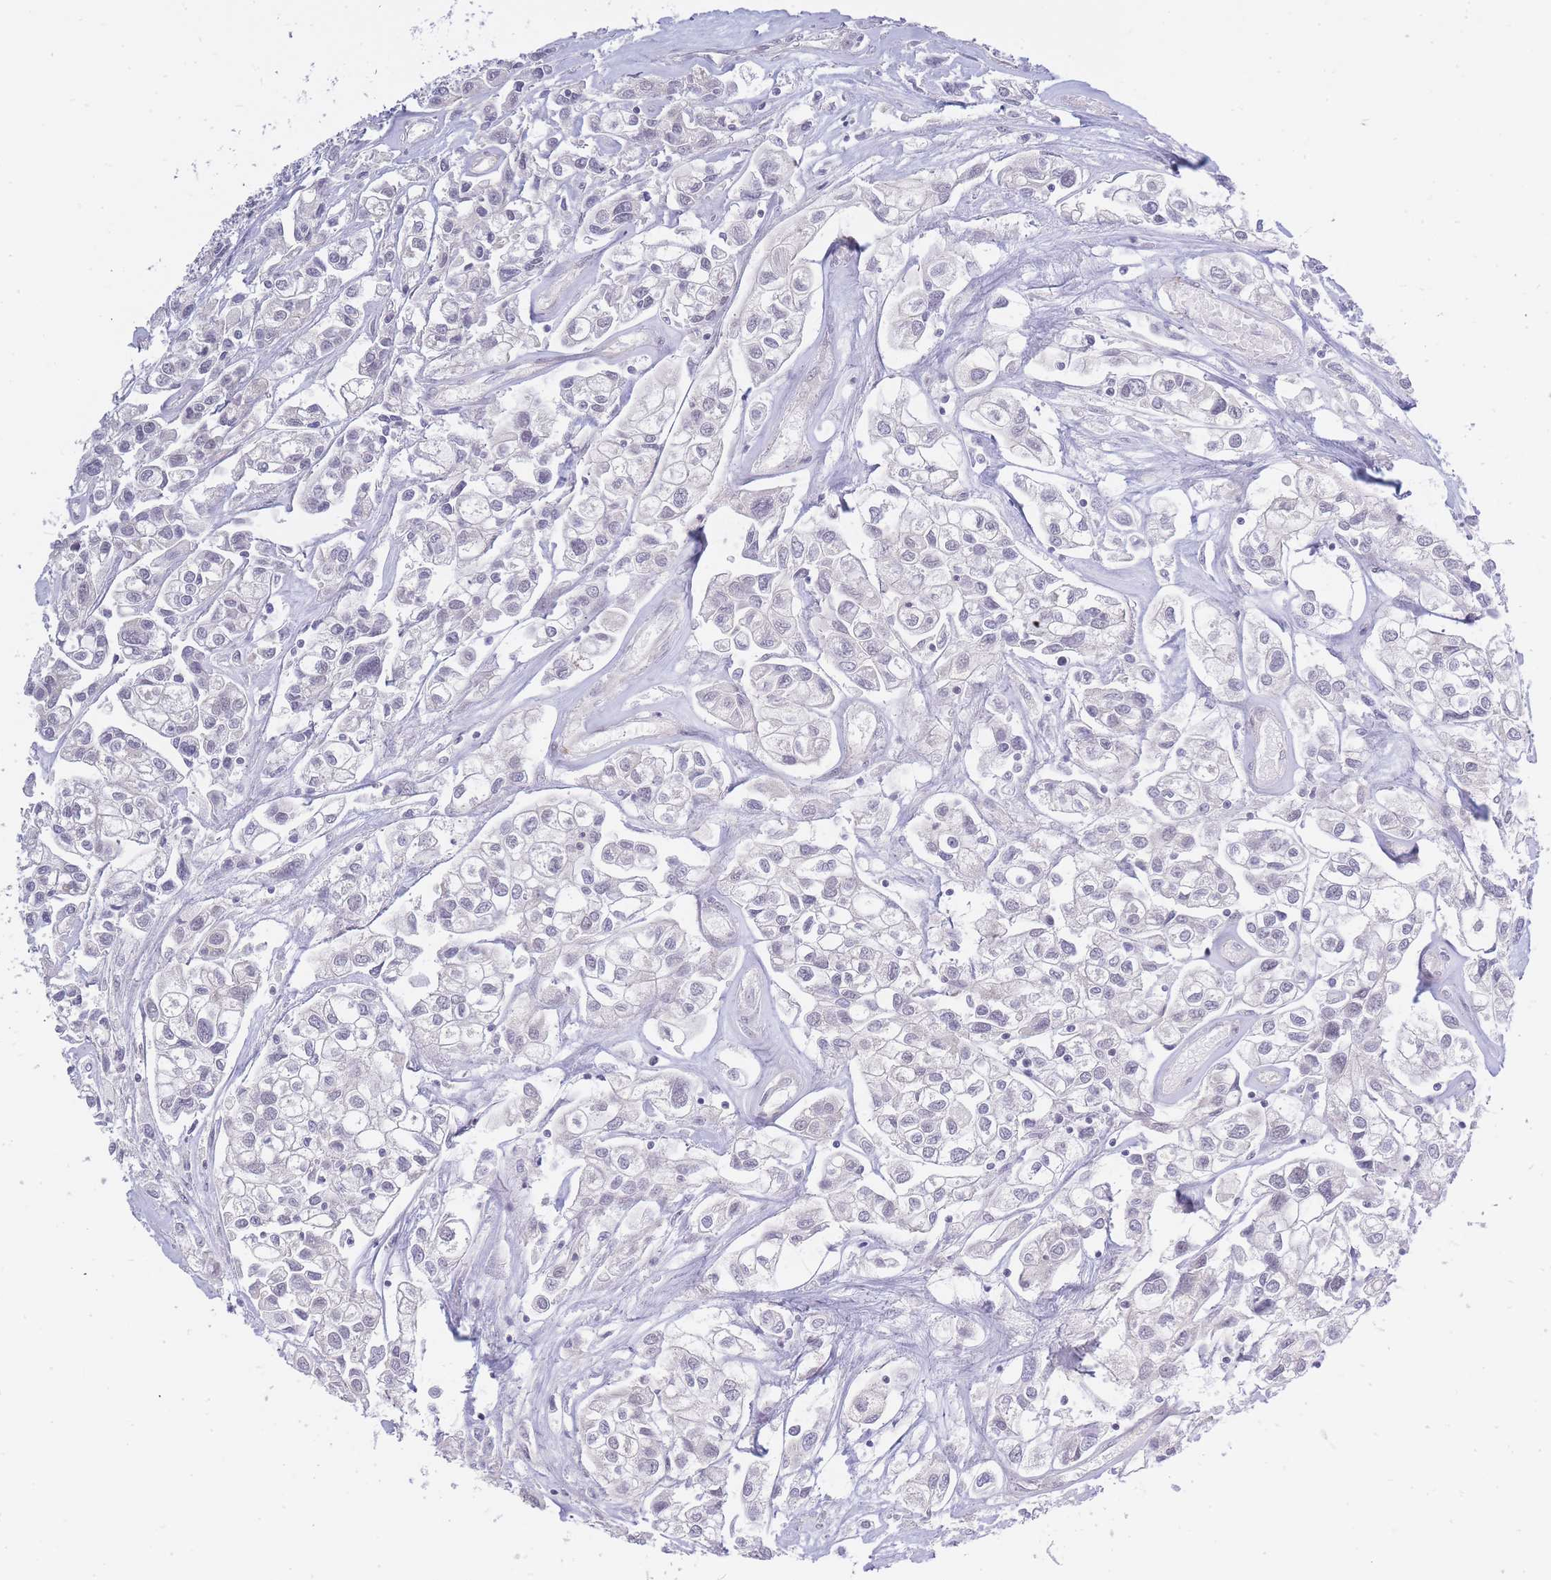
{"staining": {"intensity": "negative", "quantity": "none", "location": "none"}, "tissue": "urothelial cancer", "cell_type": "Tumor cells", "image_type": "cancer", "snomed": [{"axis": "morphology", "description": "Urothelial carcinoma, High grade"}, {"axis": "topography", "description": "Urinary bladder"}], "caption": "IHC histopathology image of urothelial carcinoma (high-grade) stained for a protein (brown), which shows no positivity in tumor cells. (DAB immunohistochemistry (IHC) visualized using brightfield microscopy, high magnification).", "gene": "C19orf25", "patient": {"sex": "male", "age": 67}}